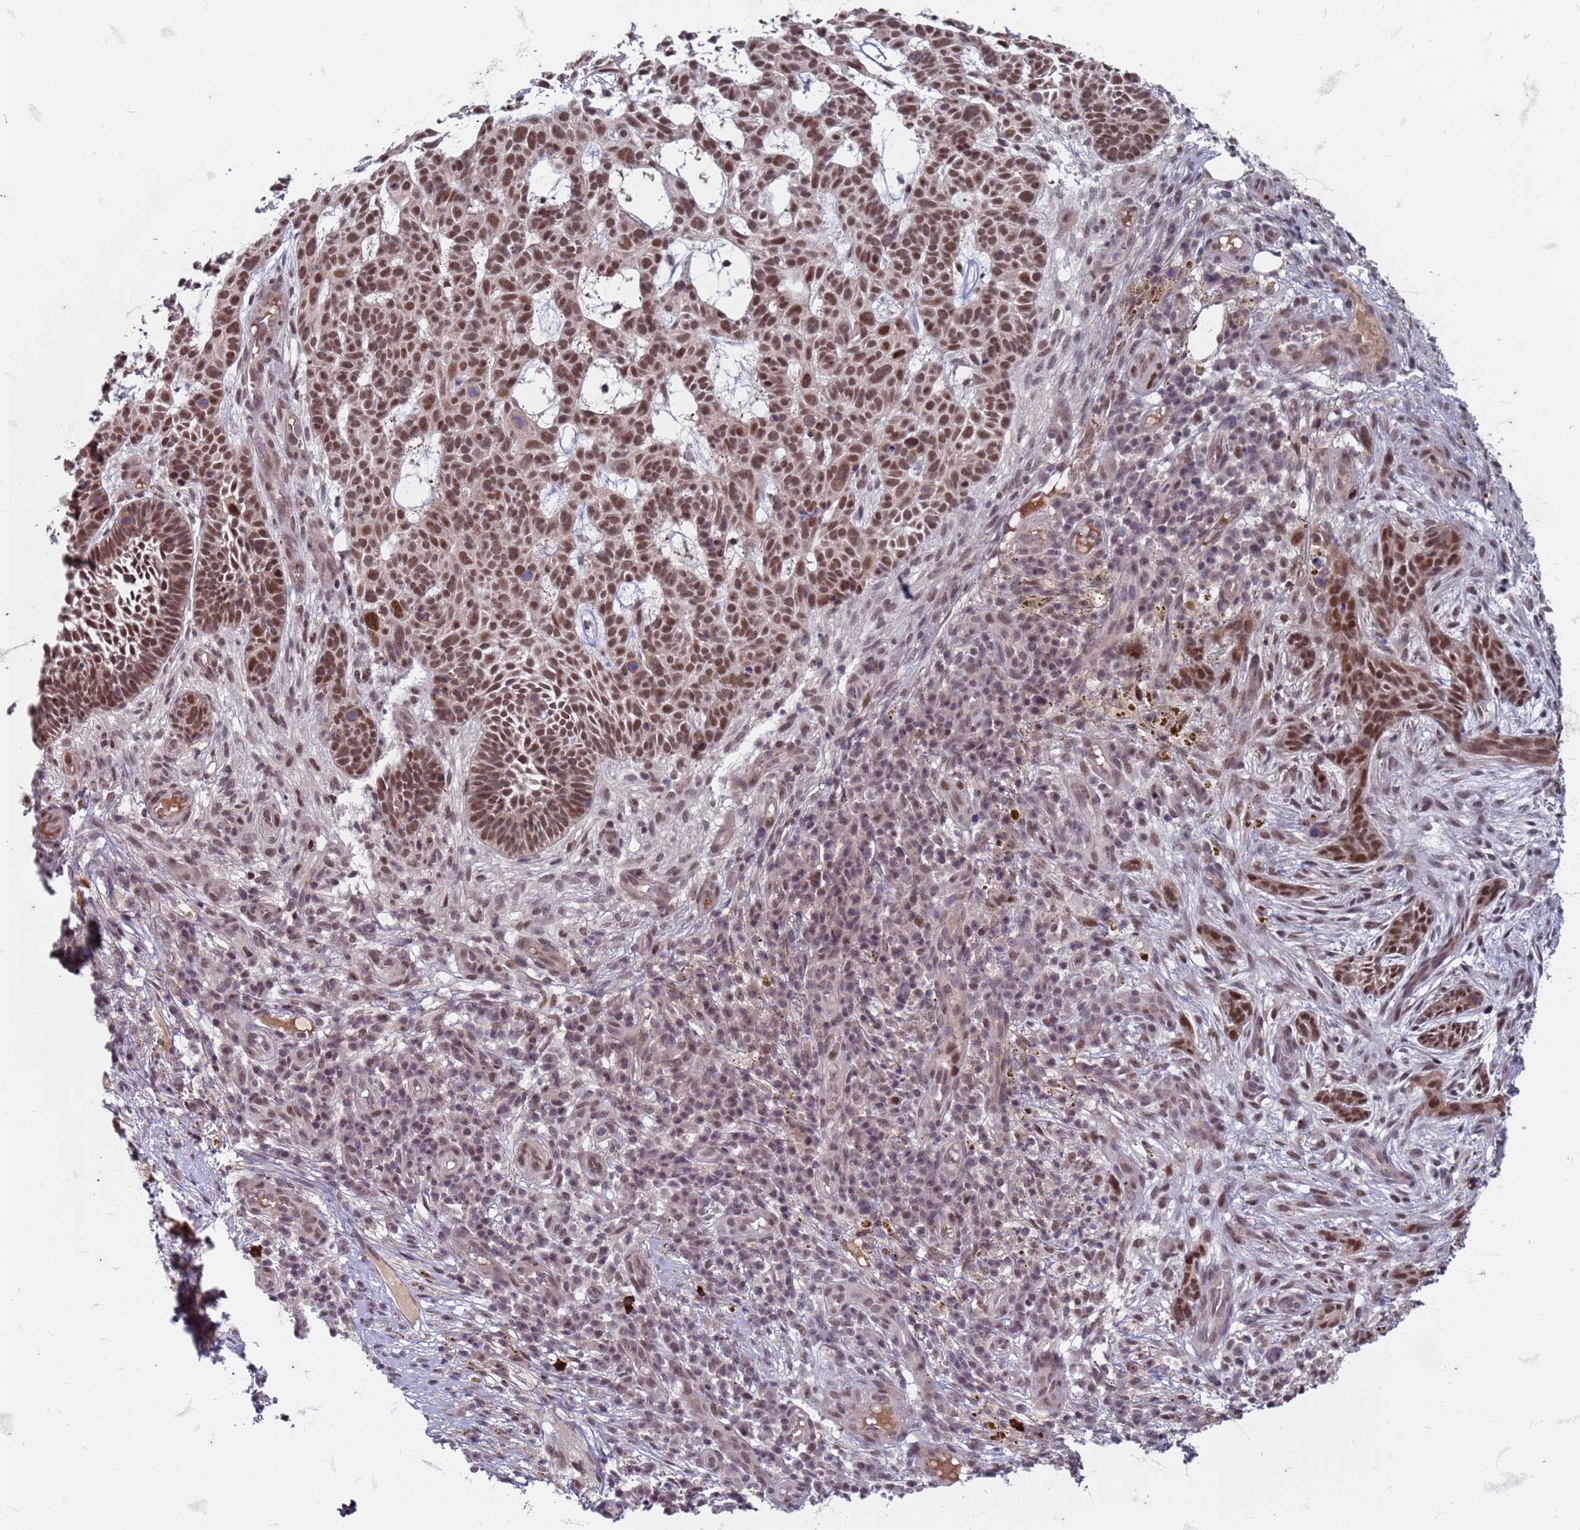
{"staining": {"intensity": "moderate", "quantity": ">75%", "location": "nuclear"}, "tissue": "skin cancer", "cell_type": "Tumor cells", "image_type": "cancer", "snomed": [{"axis": "morphology", "description": "Basal cell carcinoma"}, {"axis": "topography", "description": "Skin"}], "caption": "Protein analysis of skin cancer (basal cell carcinoma) tissue shows moderate nuclear expression in about >75% of tumor cells. (DAB (3,3'-diaminobenzidine) IHC, brown staining for protein, blue staining for nuclei).", "gene": "TRMT6", "patient": {"sex": "male", "age": 89}}